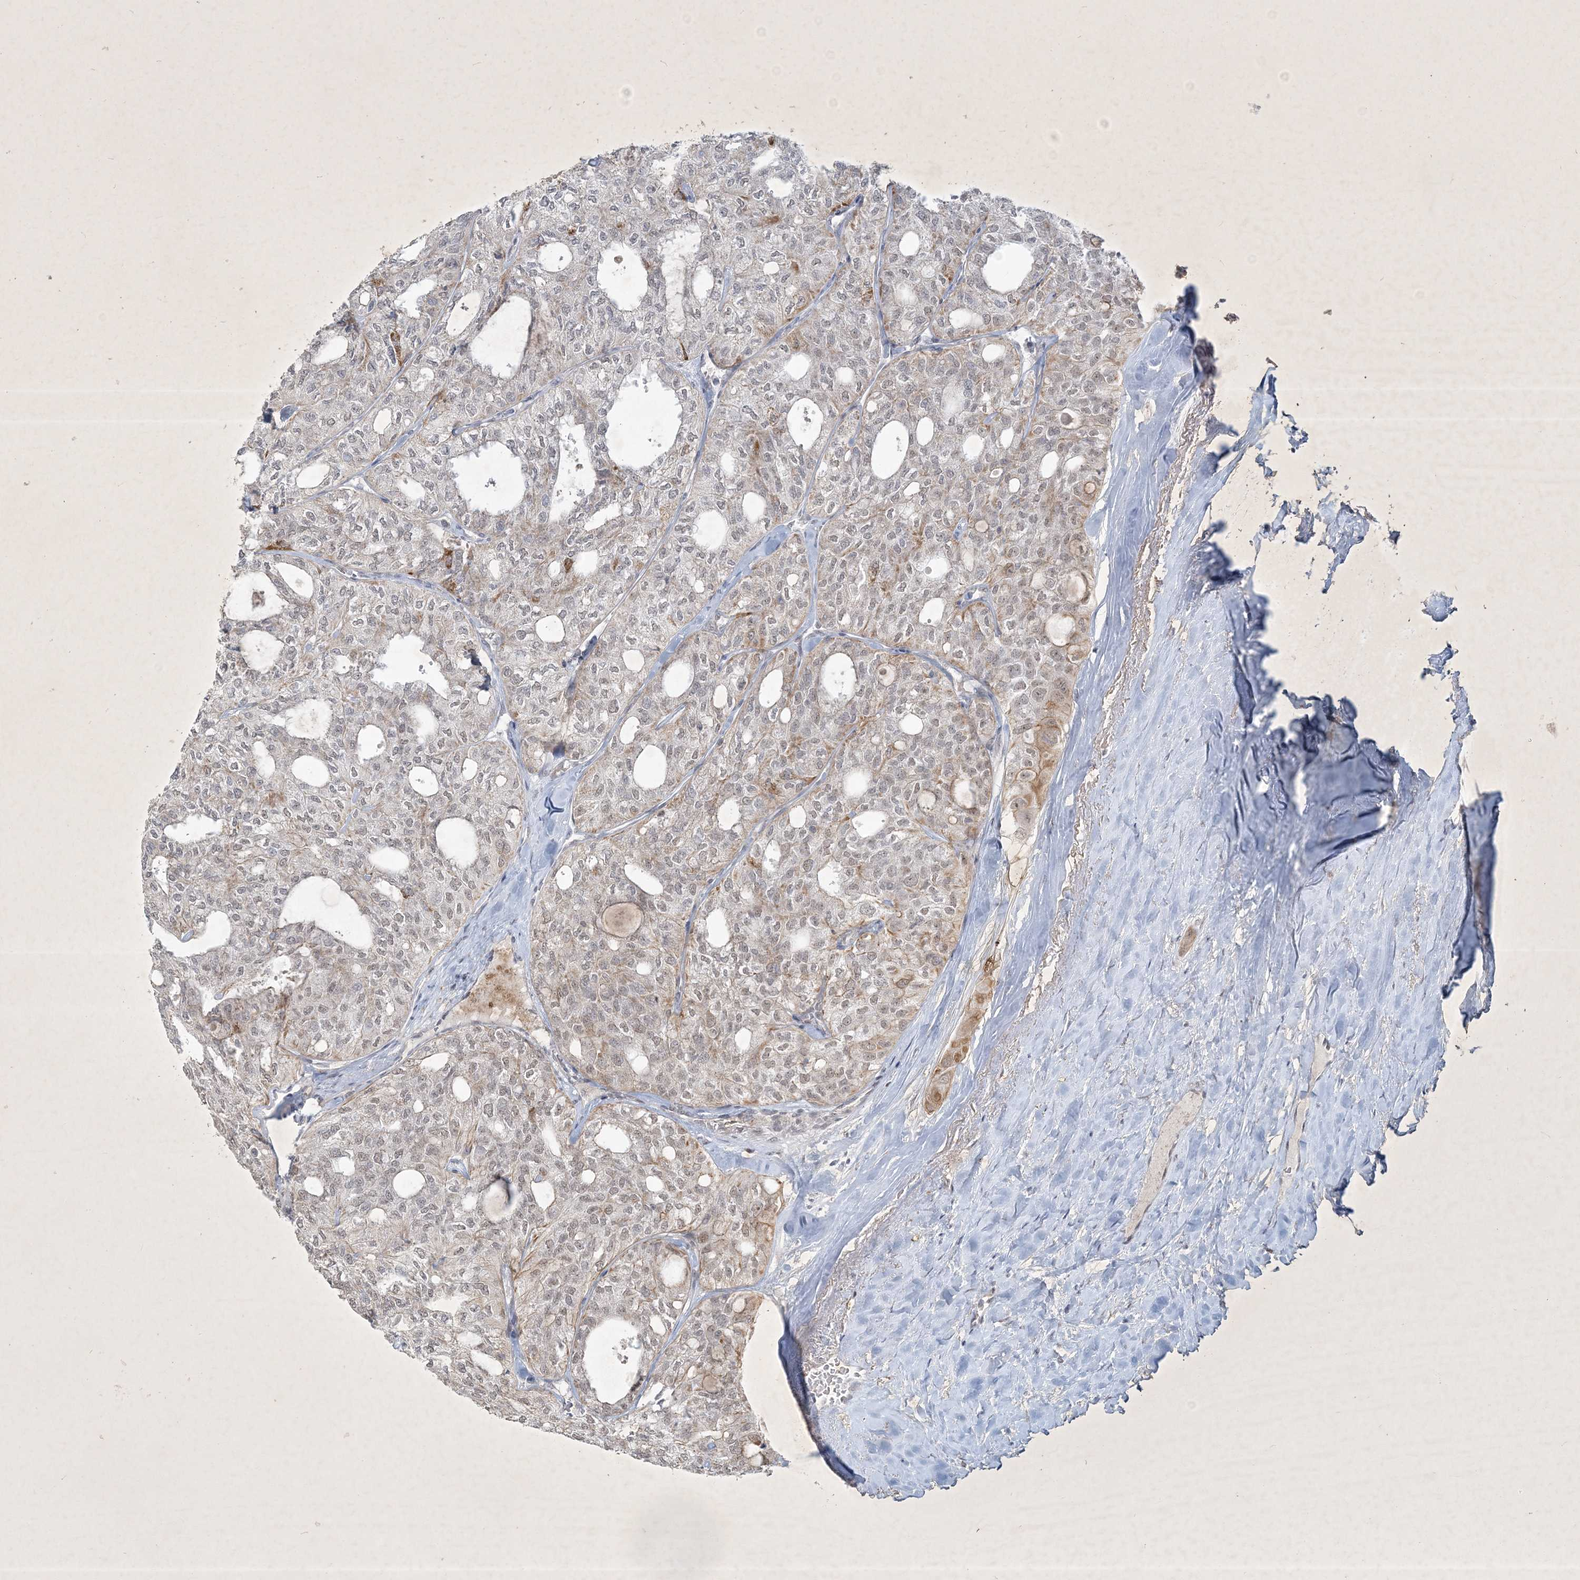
{"staining": {"intensity": "negative", "quantity": "none", "location": "none"}, "tissue": "thyroid cancer", "cell_type": "Tumor cells", "image_type": "cancer", "snomed": [{"axis": "morphology", "description": "Follicular adenoma carcinoma, NOS"}, {"axis": "topography", "description": "Thyroid gland"}], "caption": "Tumor cells are negative for protein expression in human thyroid cancer (follicular adenoma carcinoma).", "gene": "ZBTB9", "patient": {"sex": "male", "age": 75}}